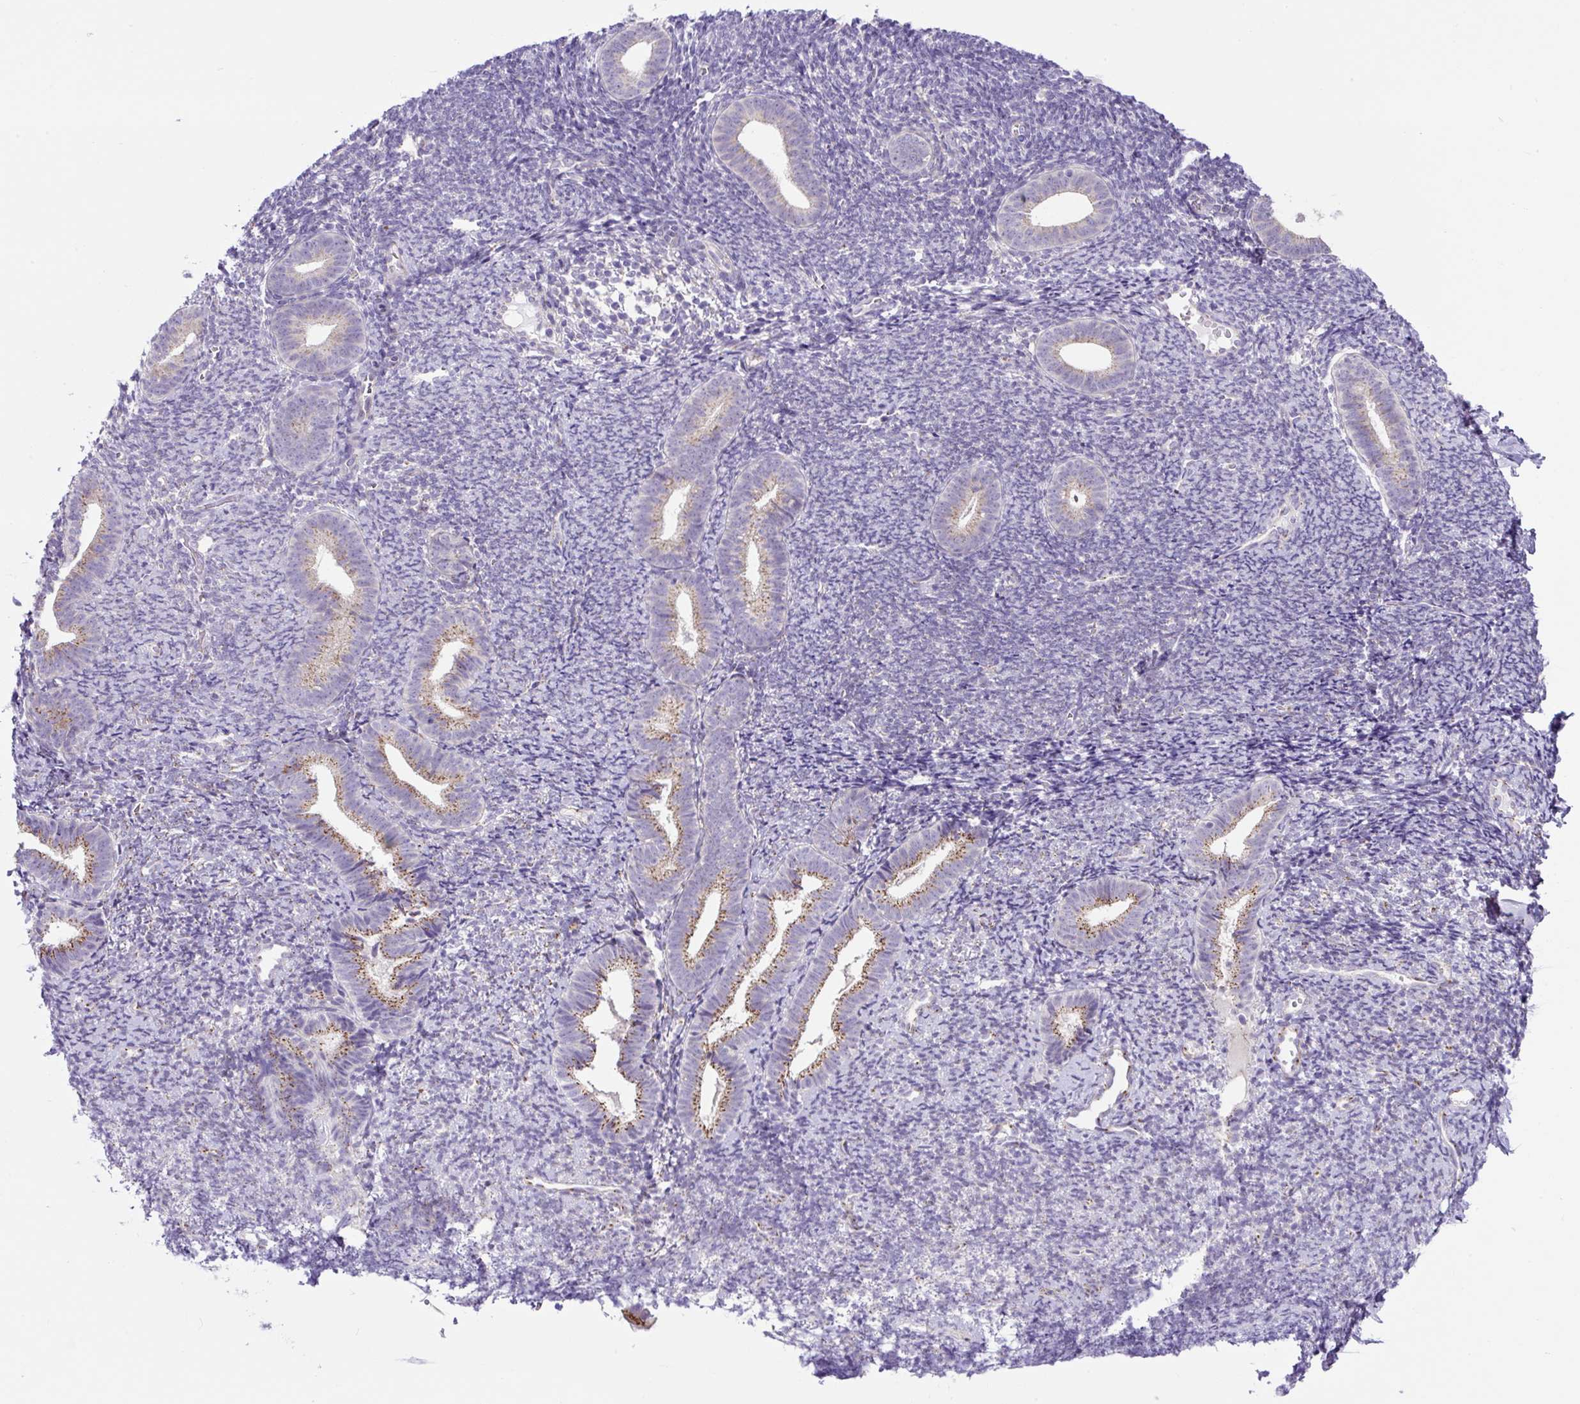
{"staining": {"intensity": "moderate", "quantity": "<25%", "location": "cytoplasmic/membranous"}, "tissue": "endometrium", "cell_type": "Cells in endometrial stroma", "image_type": "normal", "snomed": [{"axis": "morphology", "description": "Normal tissue, NOS"}, {"axis": "topography", "description": "Endometrium"}], "caption": "The histopathology image exhibits staining of normal endometrium, revealing moderate cytoplasmic/membranous protein staining (brown color) within cells in endometrial stroma. The staining was performed using DAB to visualize the protein expression in brown, while the nuclei were stained in blue with hematoxylin (Magnification: 20x).", "gene": "GORASP1", "patient": {"sex": "female", "age": 39}}